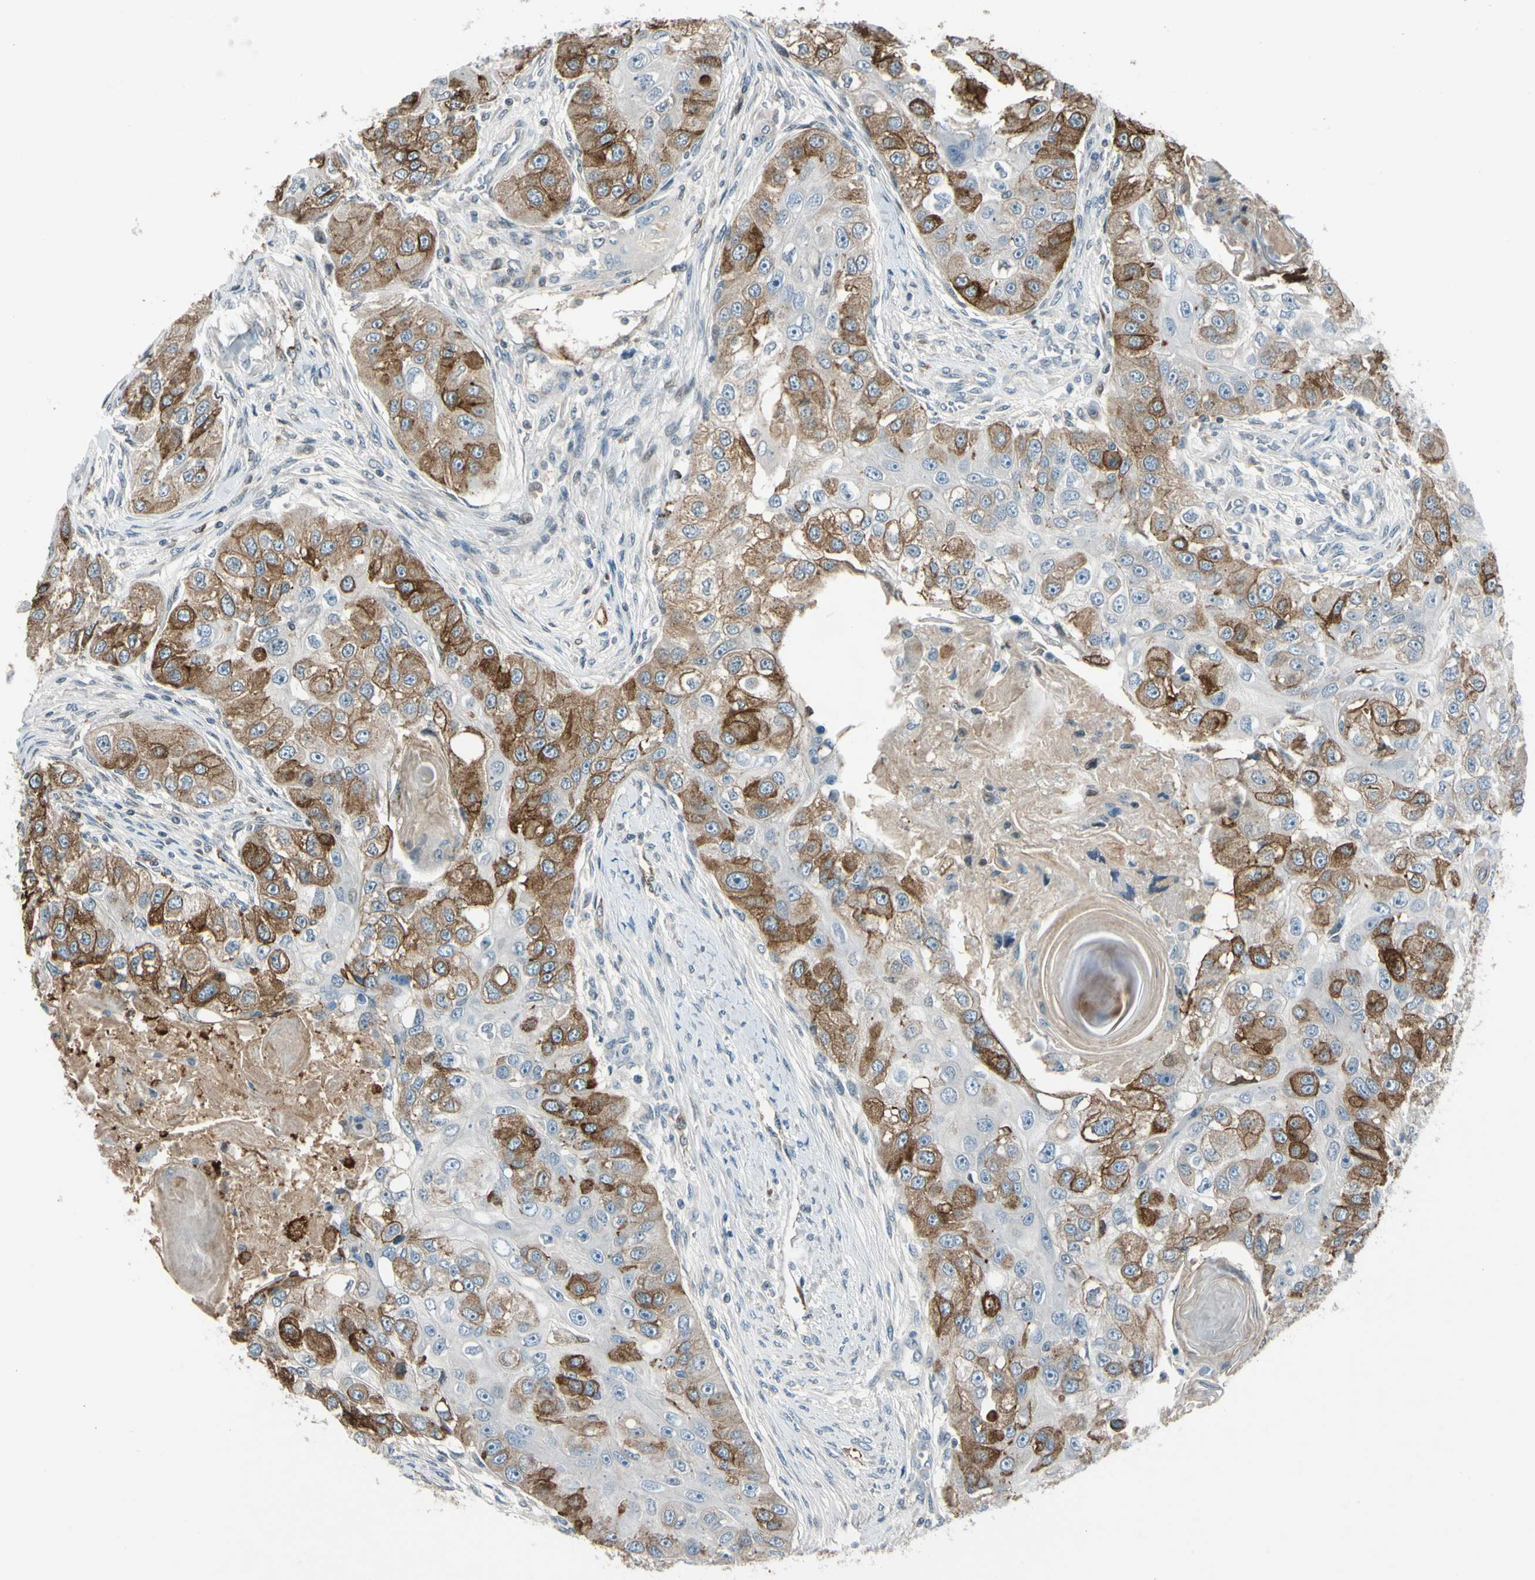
{"staining": {"intensity": "moderate", "quantity": "25%-75%", "location": "cytoplasmic/membranous"}, "tissue": "head and neck cancer", "cell_type": "Tumor cells", "image_type": "cancer", "snomed": [{"axis": "morphology", "description": "Normal tissue, NOS"}, {"axis": "morphology", "description": "Squamous cell carcinoma, NOS"}, {"axis": "topography", "description": "Skeletal muscle"}, {"axis": "topography", "description": "Head-Neck"}], "caption": "Immunohistochemistry micrograph of neoplastic tissue: human head and neck squamous cell carcinoma stained using immunohistochemistry demonstrates medium levels of moderate protein expression localized specifically in the cytoplasmic/membranous of tumor cells, appearing as a cytoplasmic/membranous brown color.", "gene": "PDPN", "patient": {"sex": "male", "age": 51}}